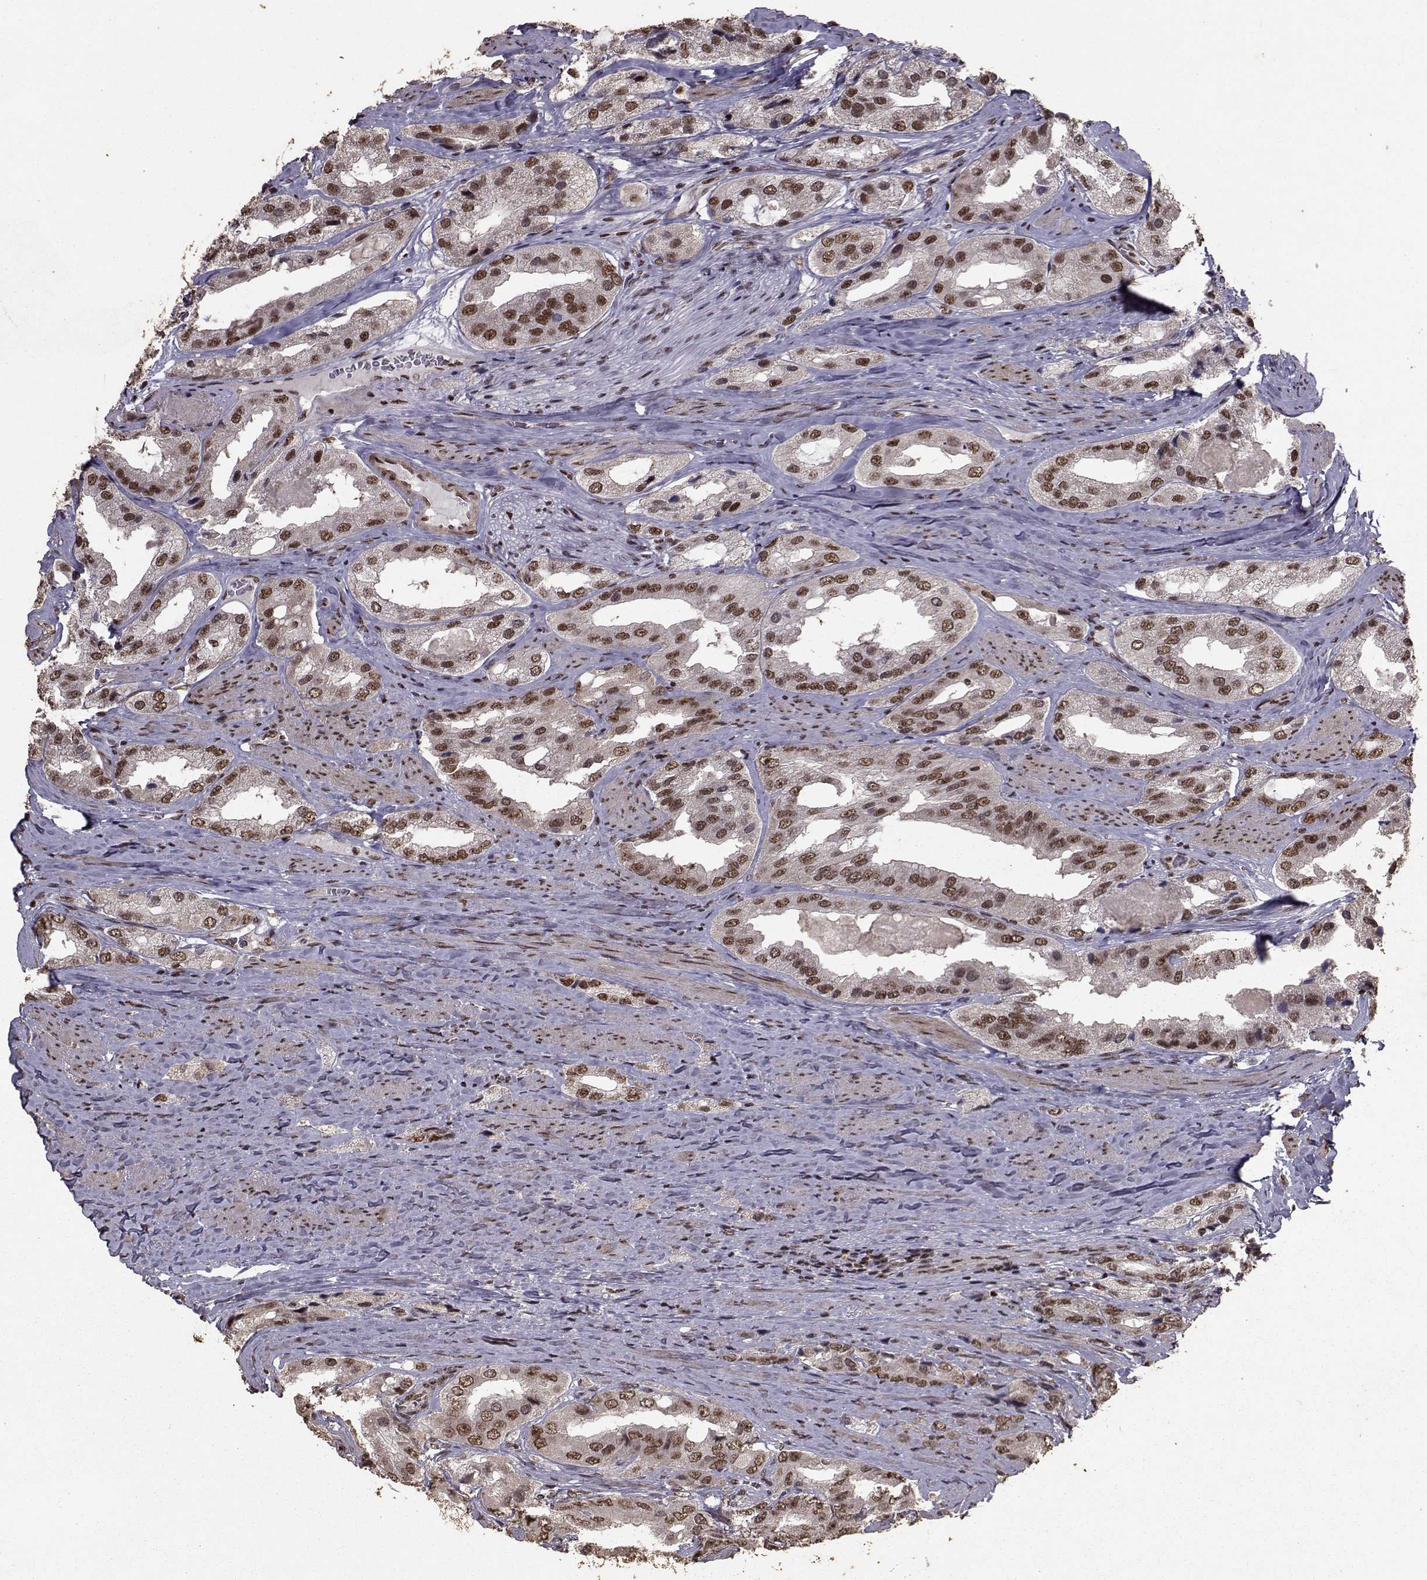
{"staining": {"intensity": "strong", "quantity": ">75%", "location": "cytoplasmic/membranous,nuclear"}, "tissue": "prostate cancer", "cell_type": "Tumor cells", "image_type": "cancer", "snomed": [{"axis": "morphology", "description": "Adenocarcinoma, Low grade"}, {"axis": "topography", "description": "Prostate"}], "caption": "Prostate cancer (low-grade adenocarcinoma) stained for a protein (brown) reveals strong cytoplasmic/membranous and nuclear positive staining in approximately >75% of tumor cells.", "gene": "SF1", "patient": {"sex": "male", "age": 69}}